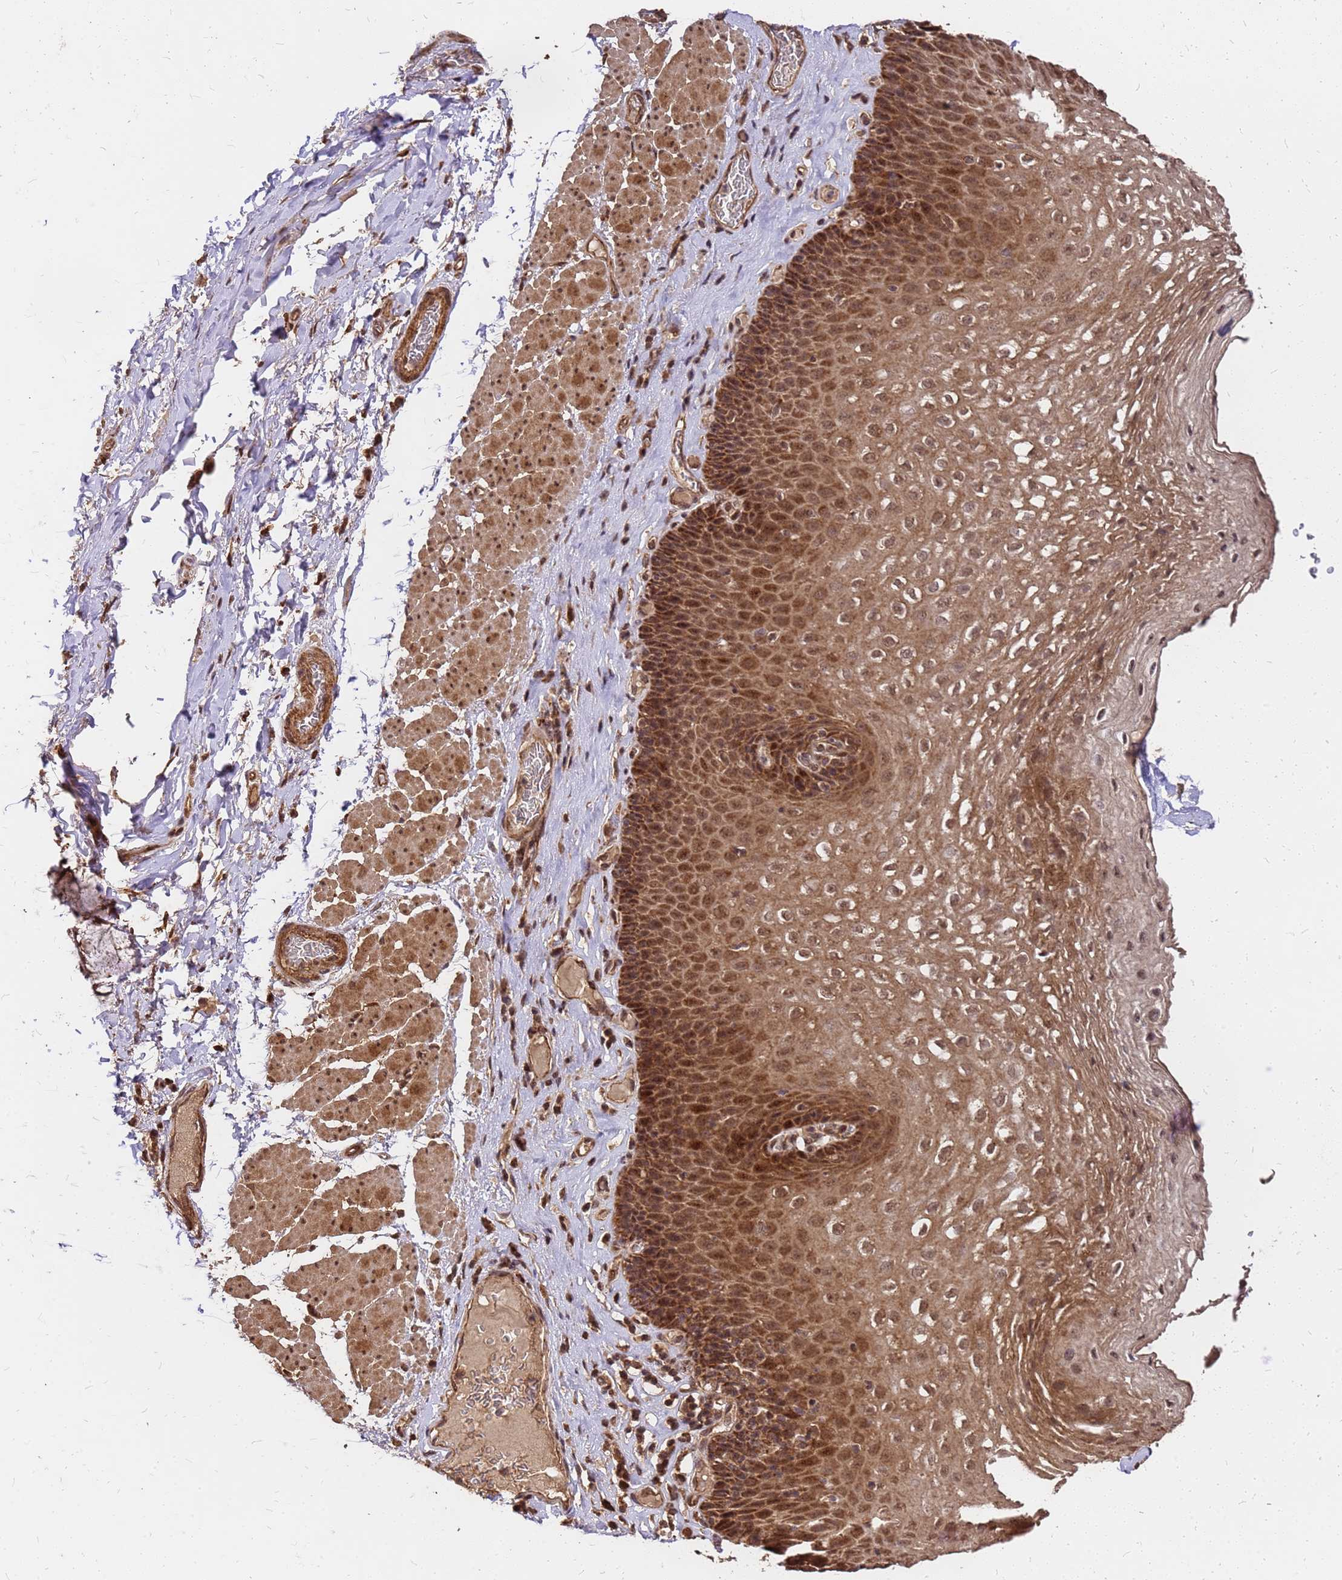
{"staining": {"intensity": "strong", "quantity": ">75%", "location": "cytoplasmic/membranous,nuclear"}, "tissue": "esophagus", "cell_type": "Squamous epithelial cells", "image_type": "normal", "snomed": [{"axis": "morphology", "description": "Normal tissue, NOS"}, {"axis": "topography", "description": "Esophagus"}], "caption": "A high amount of strong cytoplasmic/membranous,nuclear expression is identified in approximately >75% of squamous epithelial cells in unremarkable esophagus.", "gene": "GPATCH8", "patient": {"sex": "female", "age": 66}}